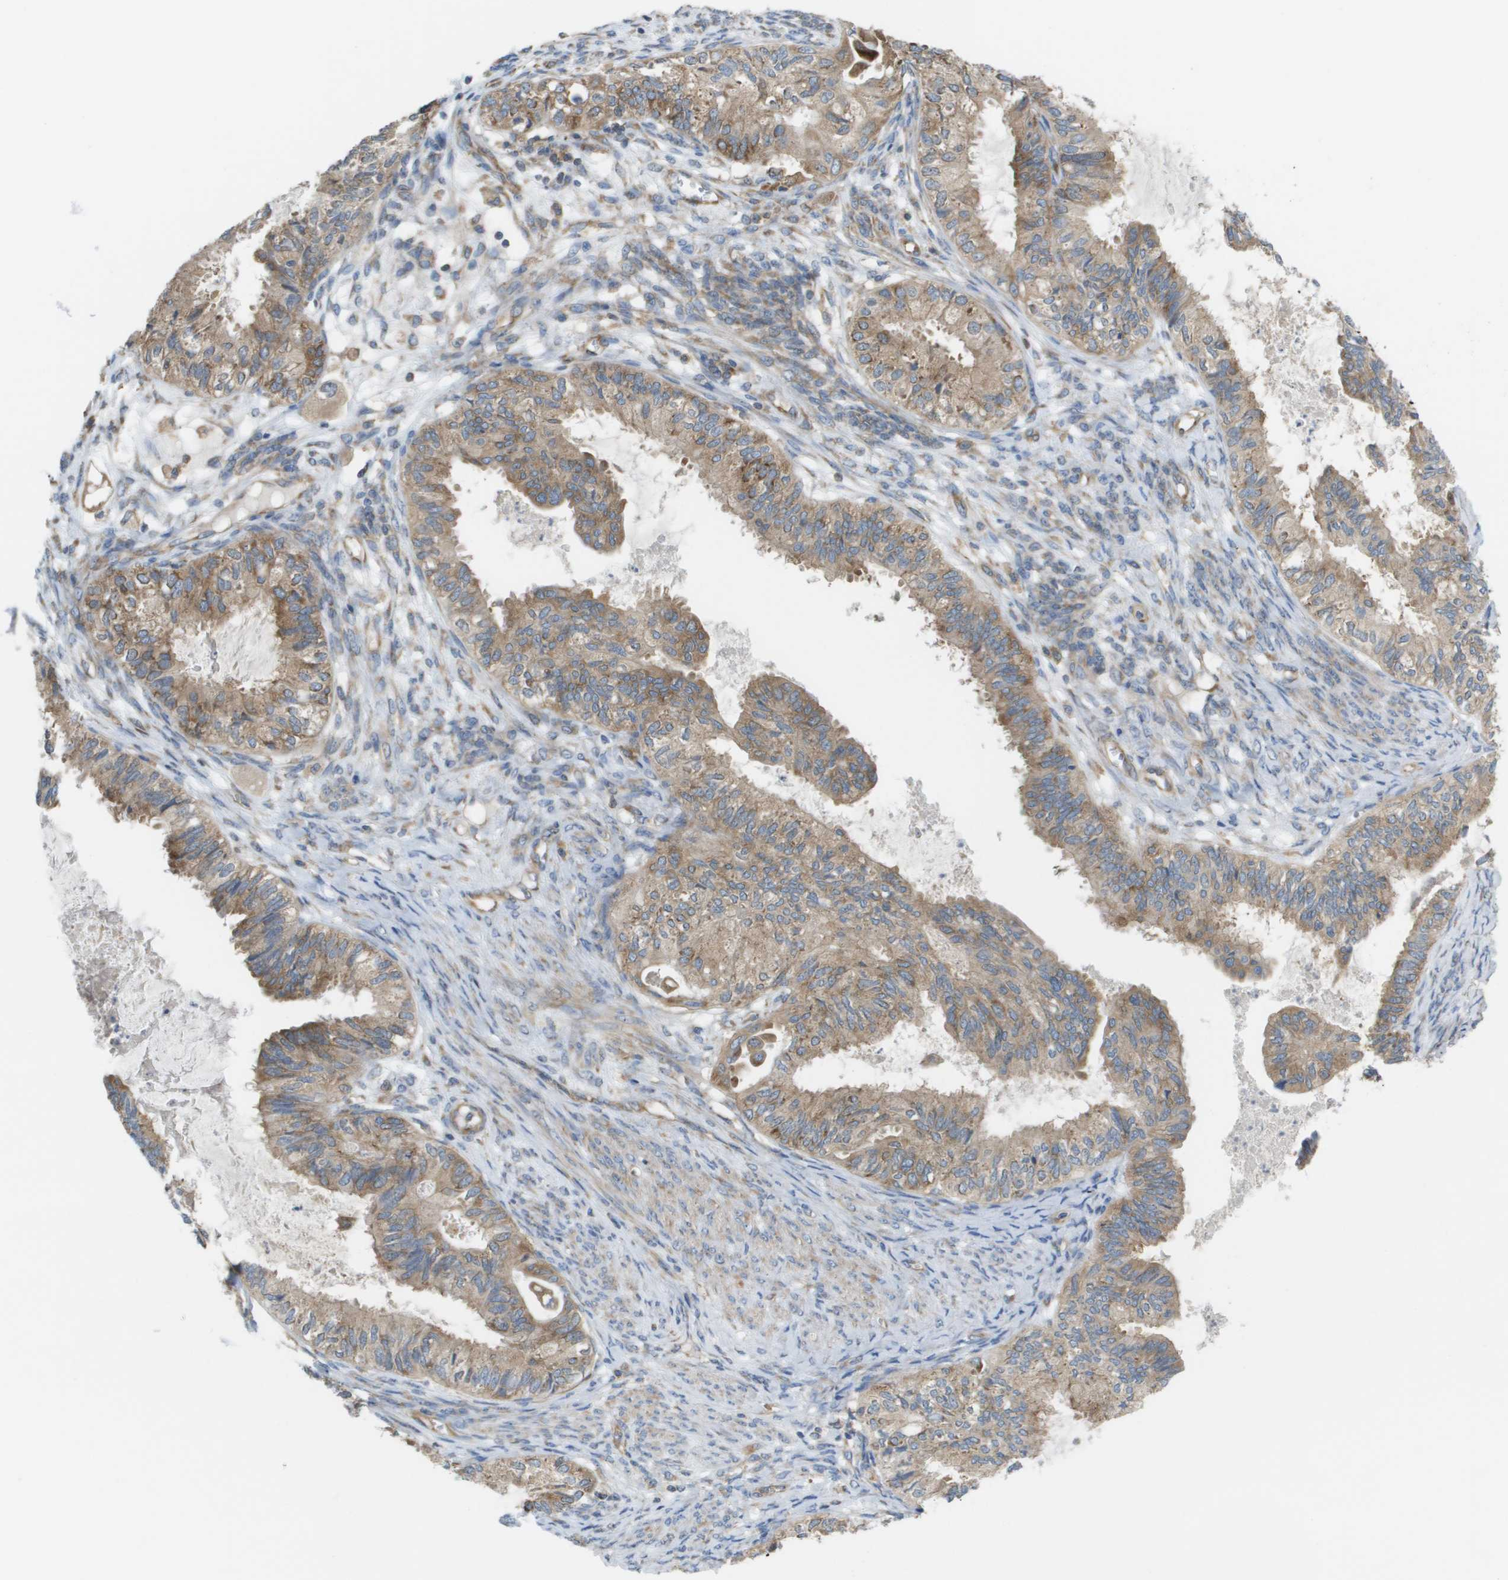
{"staining": {"intensity": "weak", "quantity": "25%-75%", "location": "cytoplasmic/membranous"}, "tissue": "cervical cancer", "cell_type": "Tumor cells", "image_type": "cancer", "snomed": [{"axis": "morphology", "description": "Normal tissue, NOS"}, {"axis": "morphology", "description": "Adenocarcinoma, NOS"}, {"axis": "topography", "description": "Cervix"}, {"axis": "topography", "description": "Endometrium"}], "caption": "About 25%-75% of tumor cells in human cervical adenocarcinoma show weak cytoplasmic/membranous protein positivity as visualized by brown immunohistochemical staining.", "gene": "EIF4G2", "patient": {"sex": "female", "age": 86}}